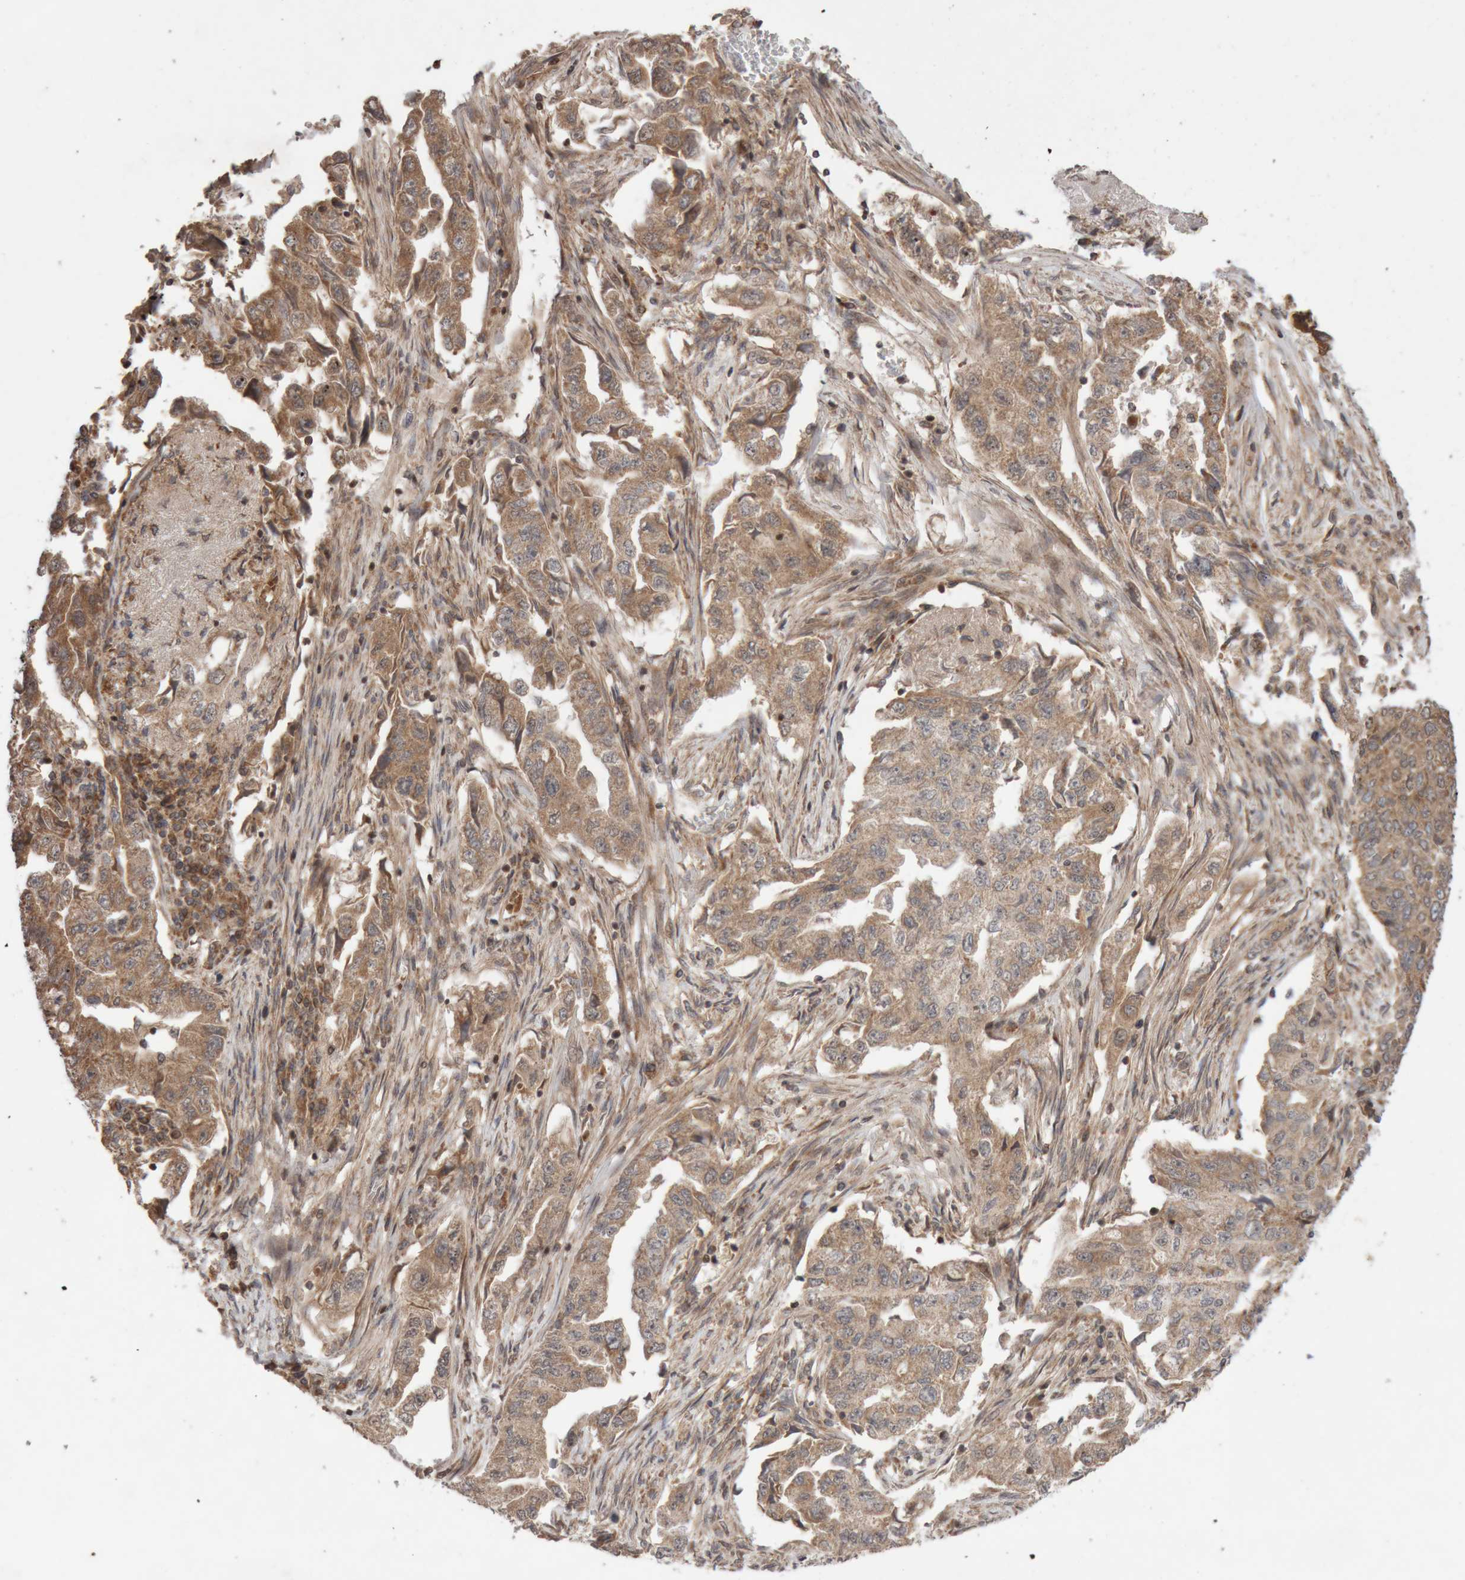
{"staining": {"intensity": "moderate", "quantity": ">75%", "location": "cytoplasmic/membranous"}, "tissue": "lung cancer", "cell_type": "Tumor cells", "image_type": "cancer", "snomed": [{"axis": "morphology", "description": "Adenocarcinoma, NOS"}, {"axis": "topography", "description": "Lung"}], "caption": "IHC photomicrograph of human adenocarcinoma (lung) stained for a protein (brown), which displays medium levels of moderate cytoplasmic/membranous expression in about >75% of tumor cells.", "gene": "KIF21B", "patient": {"sex": "female", "age": 51}}